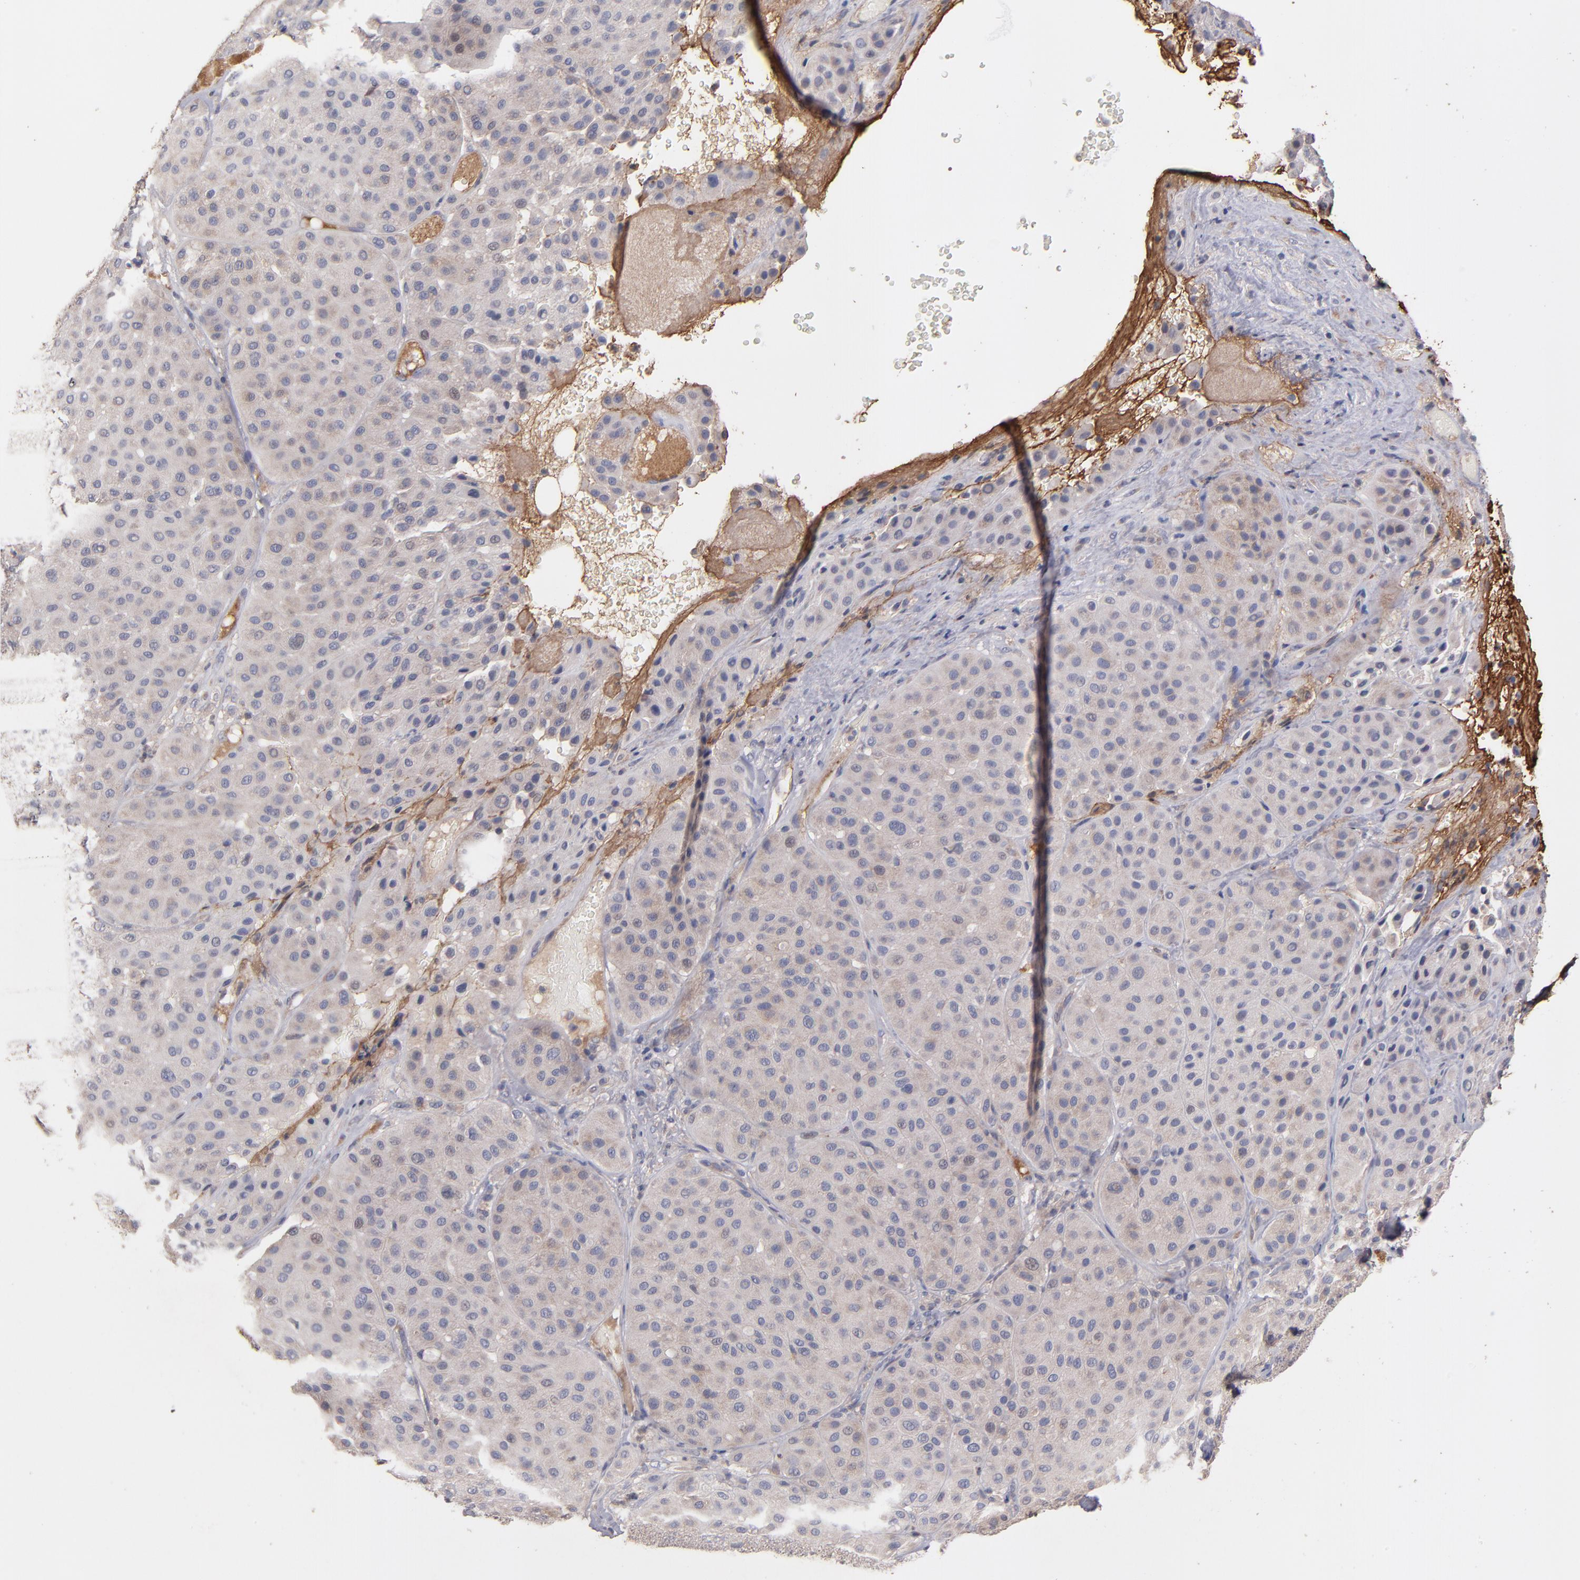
{"staining": {"intensity": "weak", "quantity": ">75%", "location": "cytoplasmic/membranous"}, "tissue": "melanoma", "cell_type": "Tumor cells", "image_type": "cancer", "snomed": [{"axis": "morphology", "description": "Normal tissue, NOS"}, {"axis": "morphology", "description": "Malignant melanoma, Metastatic site"}, {"axis": "topography", "description": "Skin"}], "caption": "Immunohistochemical staining of human melanoma exhibits low levels of weak cytoplasmic/membranous protein positivity in about >75% of tumor cells.", "gene": "DACT1", "patient": {"sex": "male", "age": 41}}